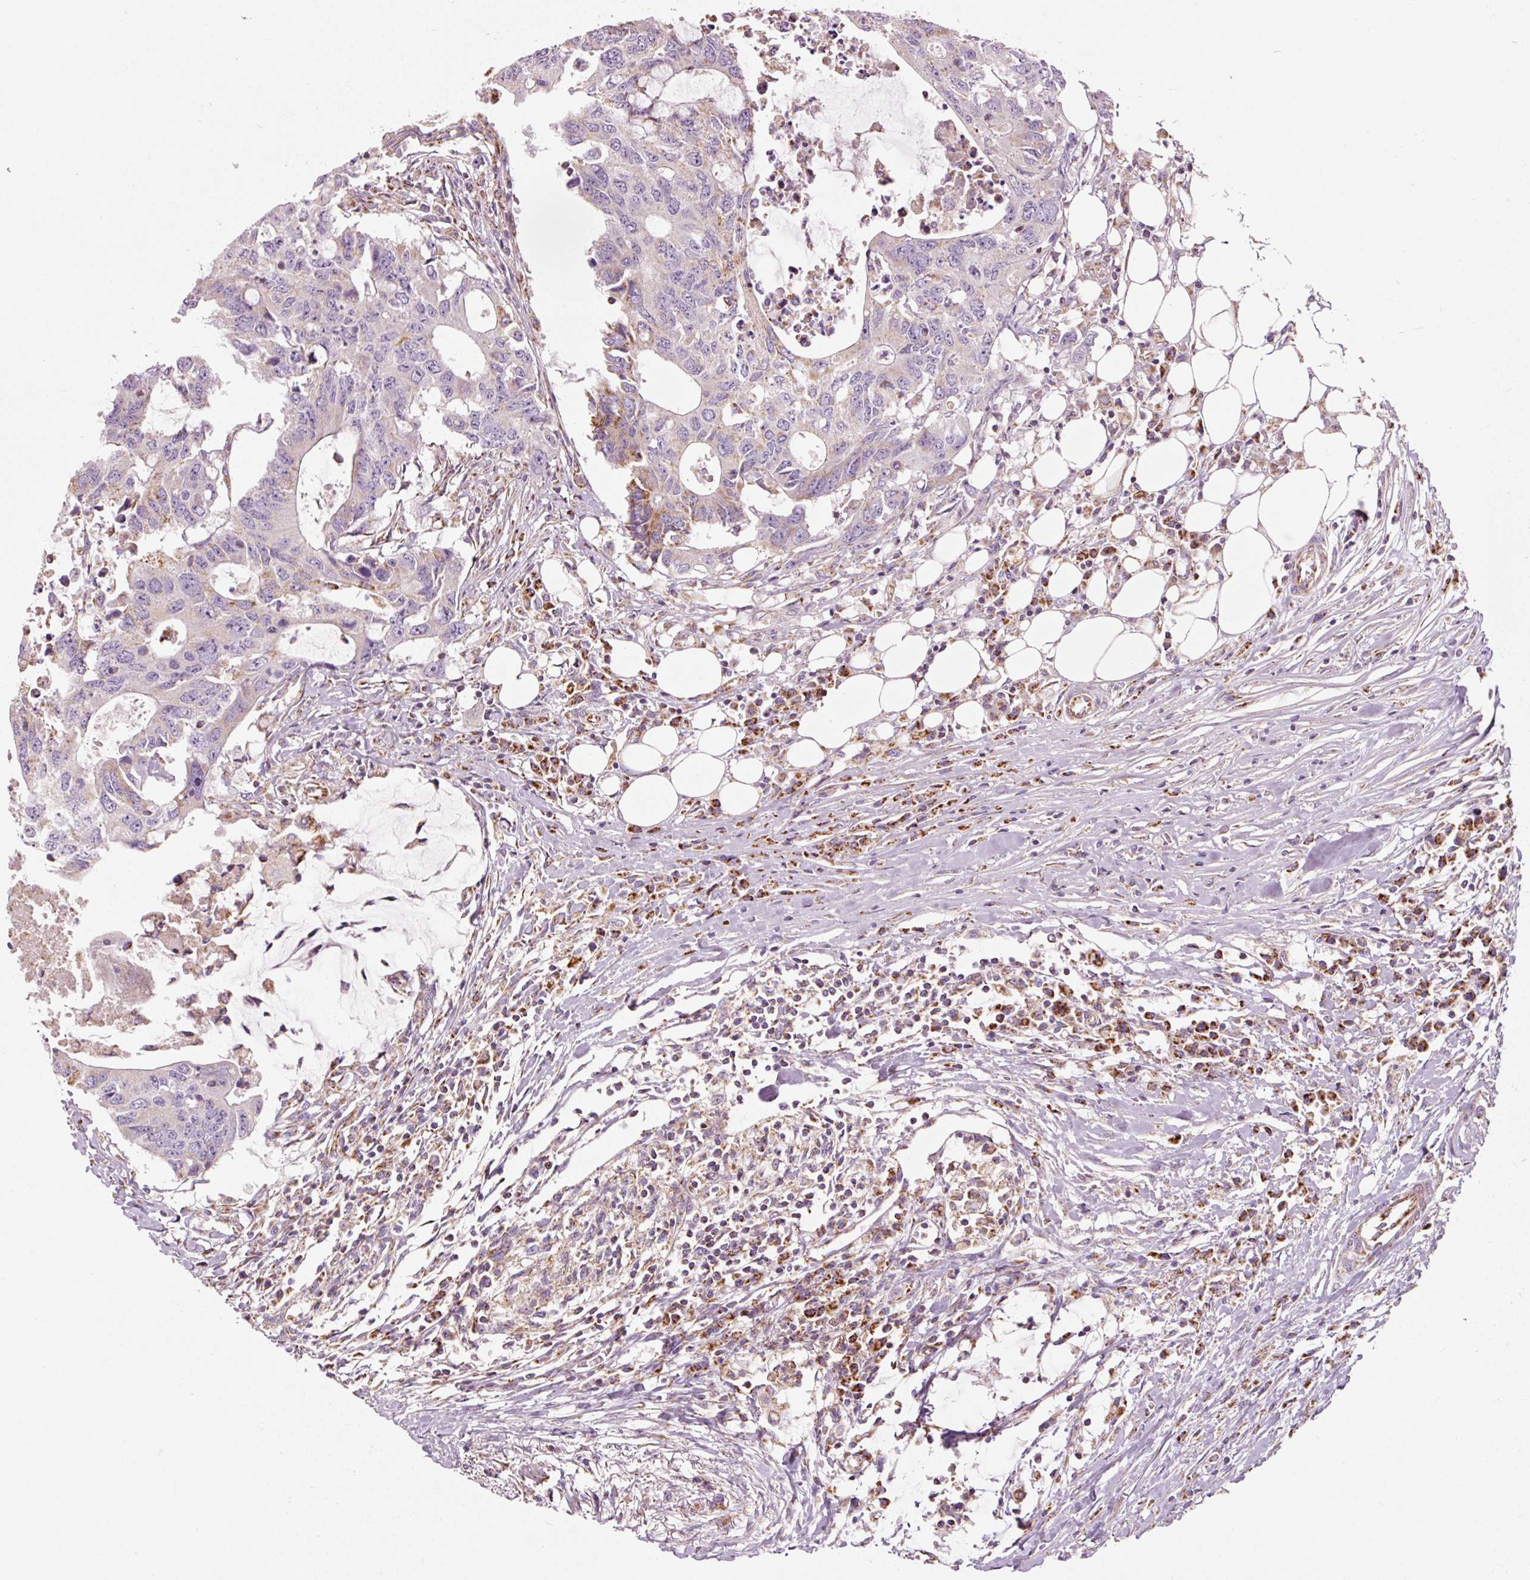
{"staining": {"intensity": "moderate", "quantity": "<25%", "location": "cytoplasmic/membranous"}, "tissue": "colorectal cancer", "cell_type": "Tumor cells", "image_type": "cancer", "snomed": [{"axis": "morphology", "description": "Adenocarcinoma, NOS"}, {"axis": "topography", "description": "Colon"}], "caption": "A high-resolution histopathology image shows IHC staining of colorectal cancer (adenocarcinoma), which demonstrates moderate cytoplasmic/membranous positivity in approximately <25% of tumor cells. (DAB IHC with brightfield microscopy, high magnification).", "gene": "NDUFB4", "patient": {"sex": "male", "age": 71}}